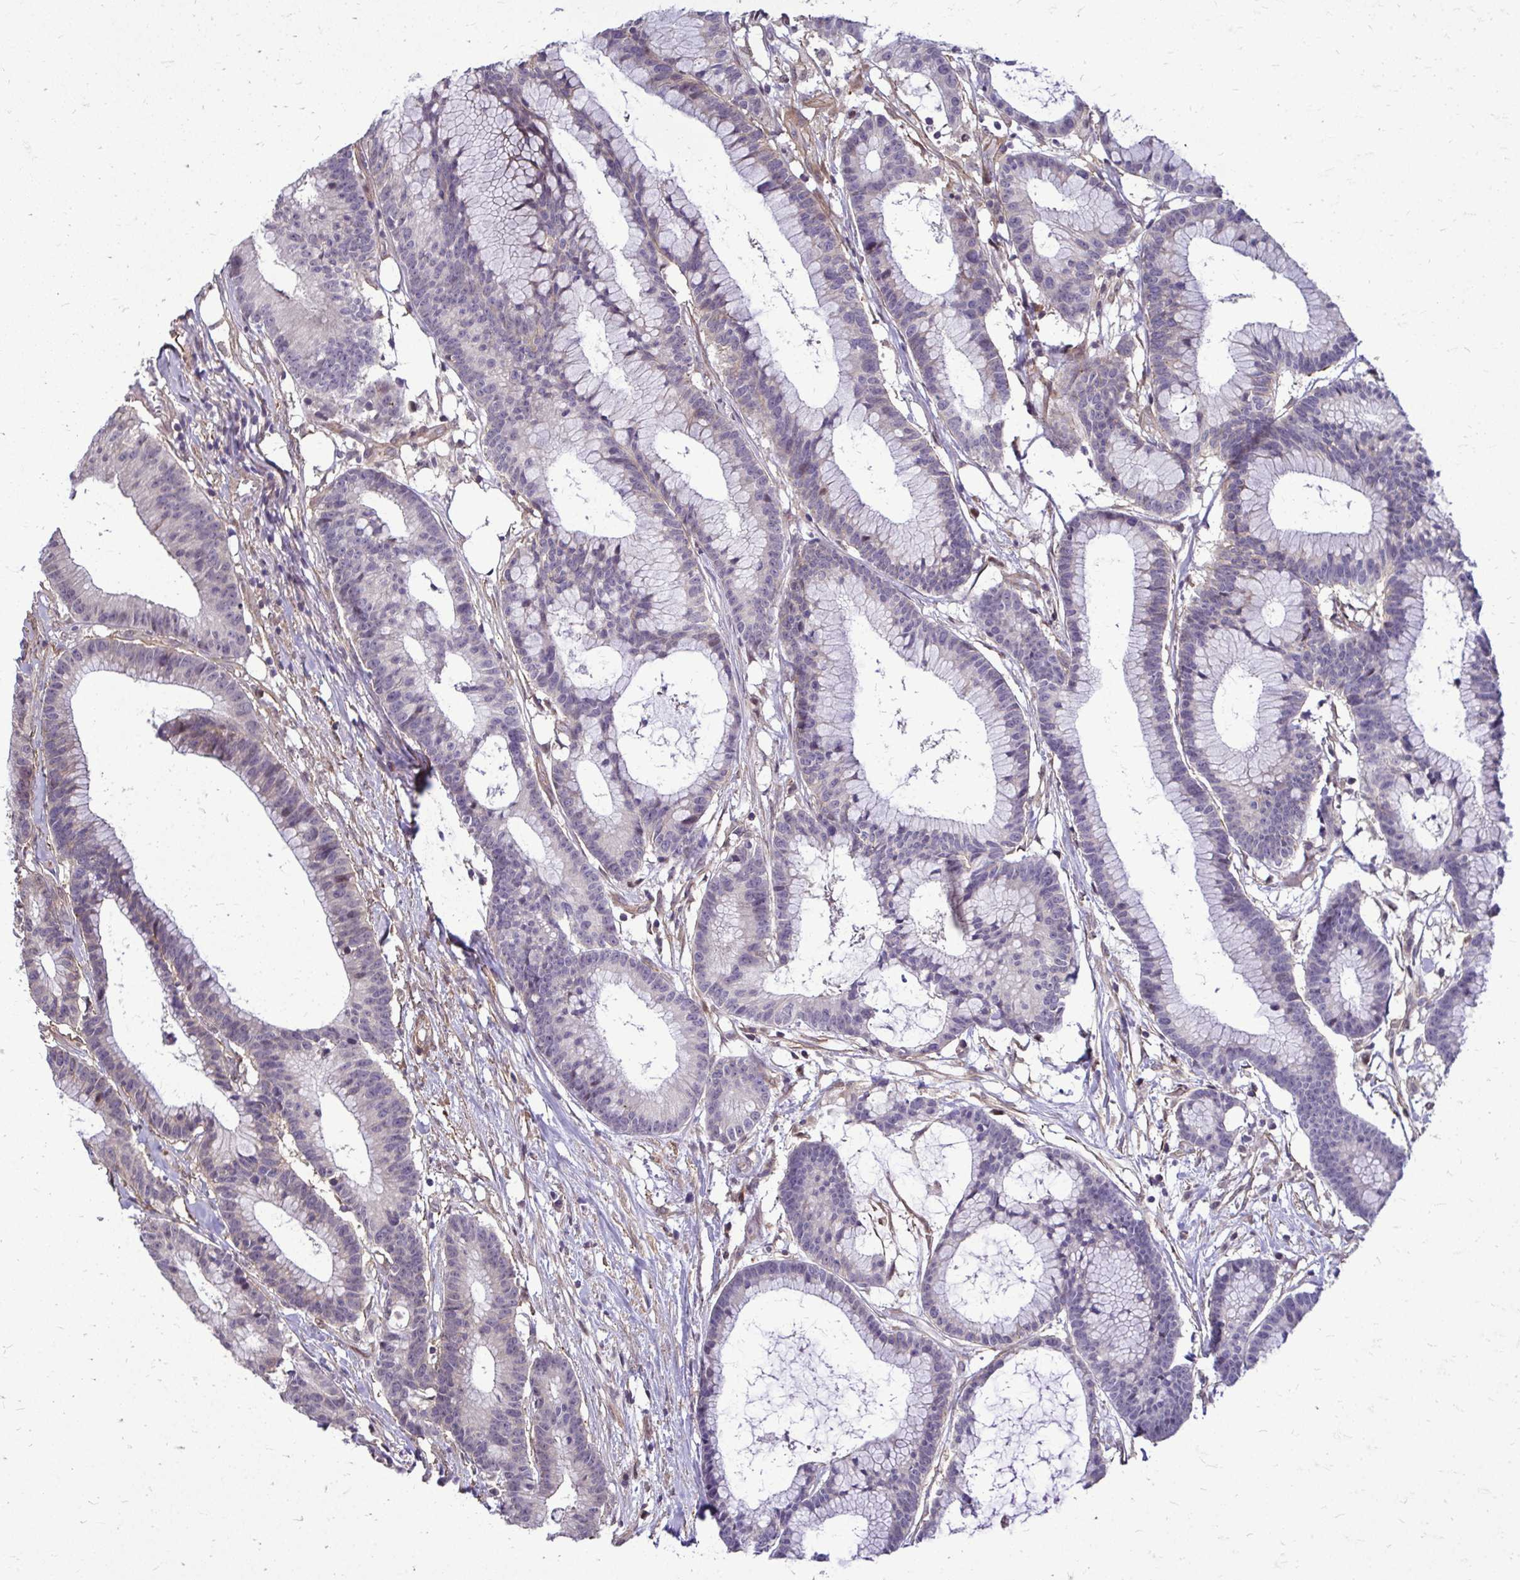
{"staining": {"intensity": "negative", "quantity": "none", "location": "none"}, "tissue": "colorectal cancer", "cell_type": "Tumor cells", "image_type": "cancer", "snomed": [{"axis": "morphology", "description": "Adenocarcinoma, NOS"}, {"axis": "topography", "description": "Colon"}], "caption": "Histopathology image shows no protein positivity in tumor cells of colorectal cancer tissue. (DAB IHC visualized using brightfield microscopy, high magnification).", "gene": "TRIP6", "patient": {"sex": "female", "age": 78}}